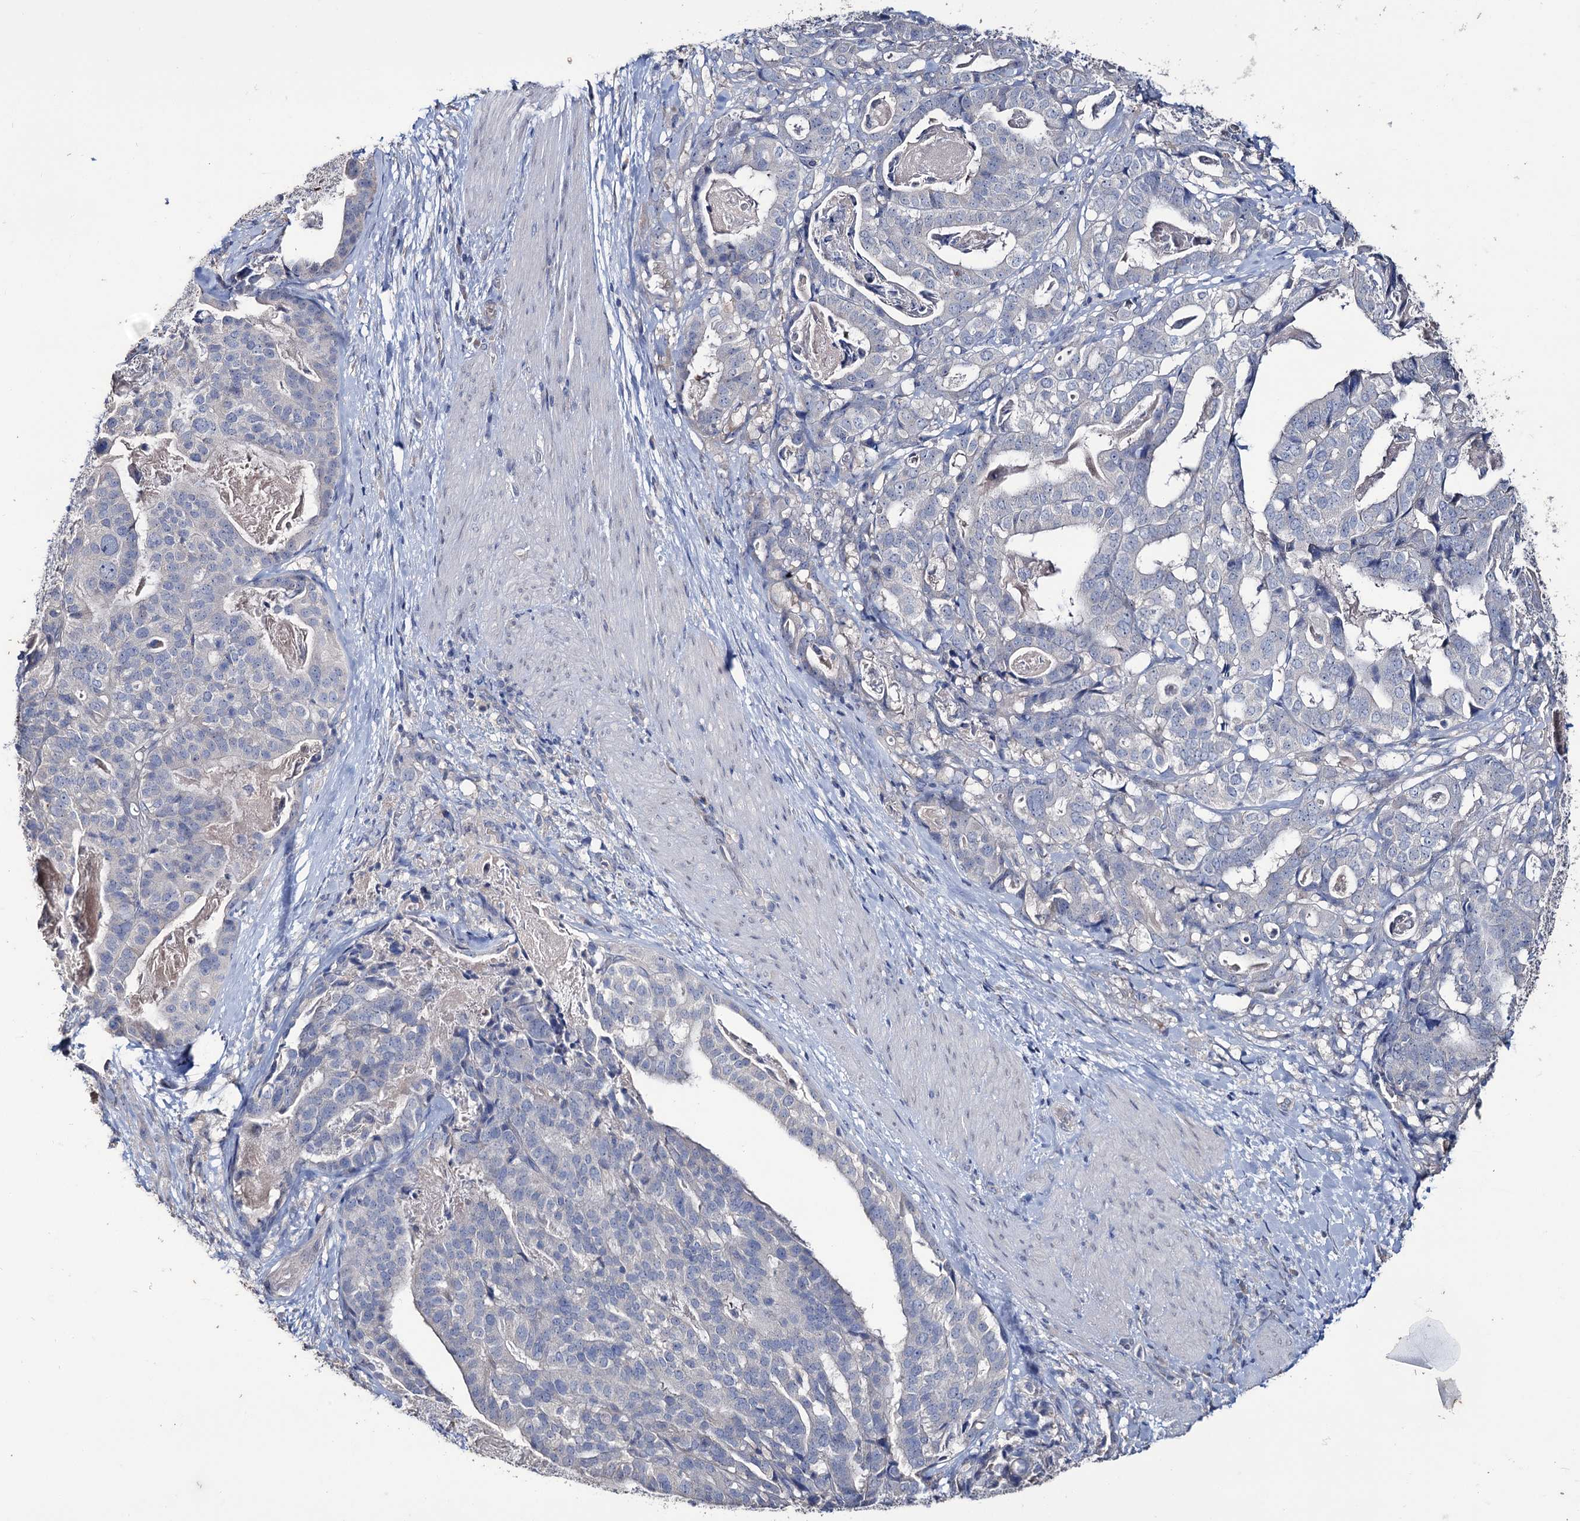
{"staining": {"intensity": "negative", "quantity": "none", "location": "none"}, "tissue": "stomach cancer", "cell_type": "Tumor cells", "image_type": "cancer", "snomed": [{"axis": "morphology", "description": "Adenocarcinoma, NOS"}, {"axis": "topography", "description": "Stomach"}], "caption": "Photomicrograph shows no significant protein expression in tumor cells of stomach cancer. (DAB immunohistochemistry (IHC), high magnification).", "gene": "EPB41L5", "patient": {"sex": "male", "age": 48}}